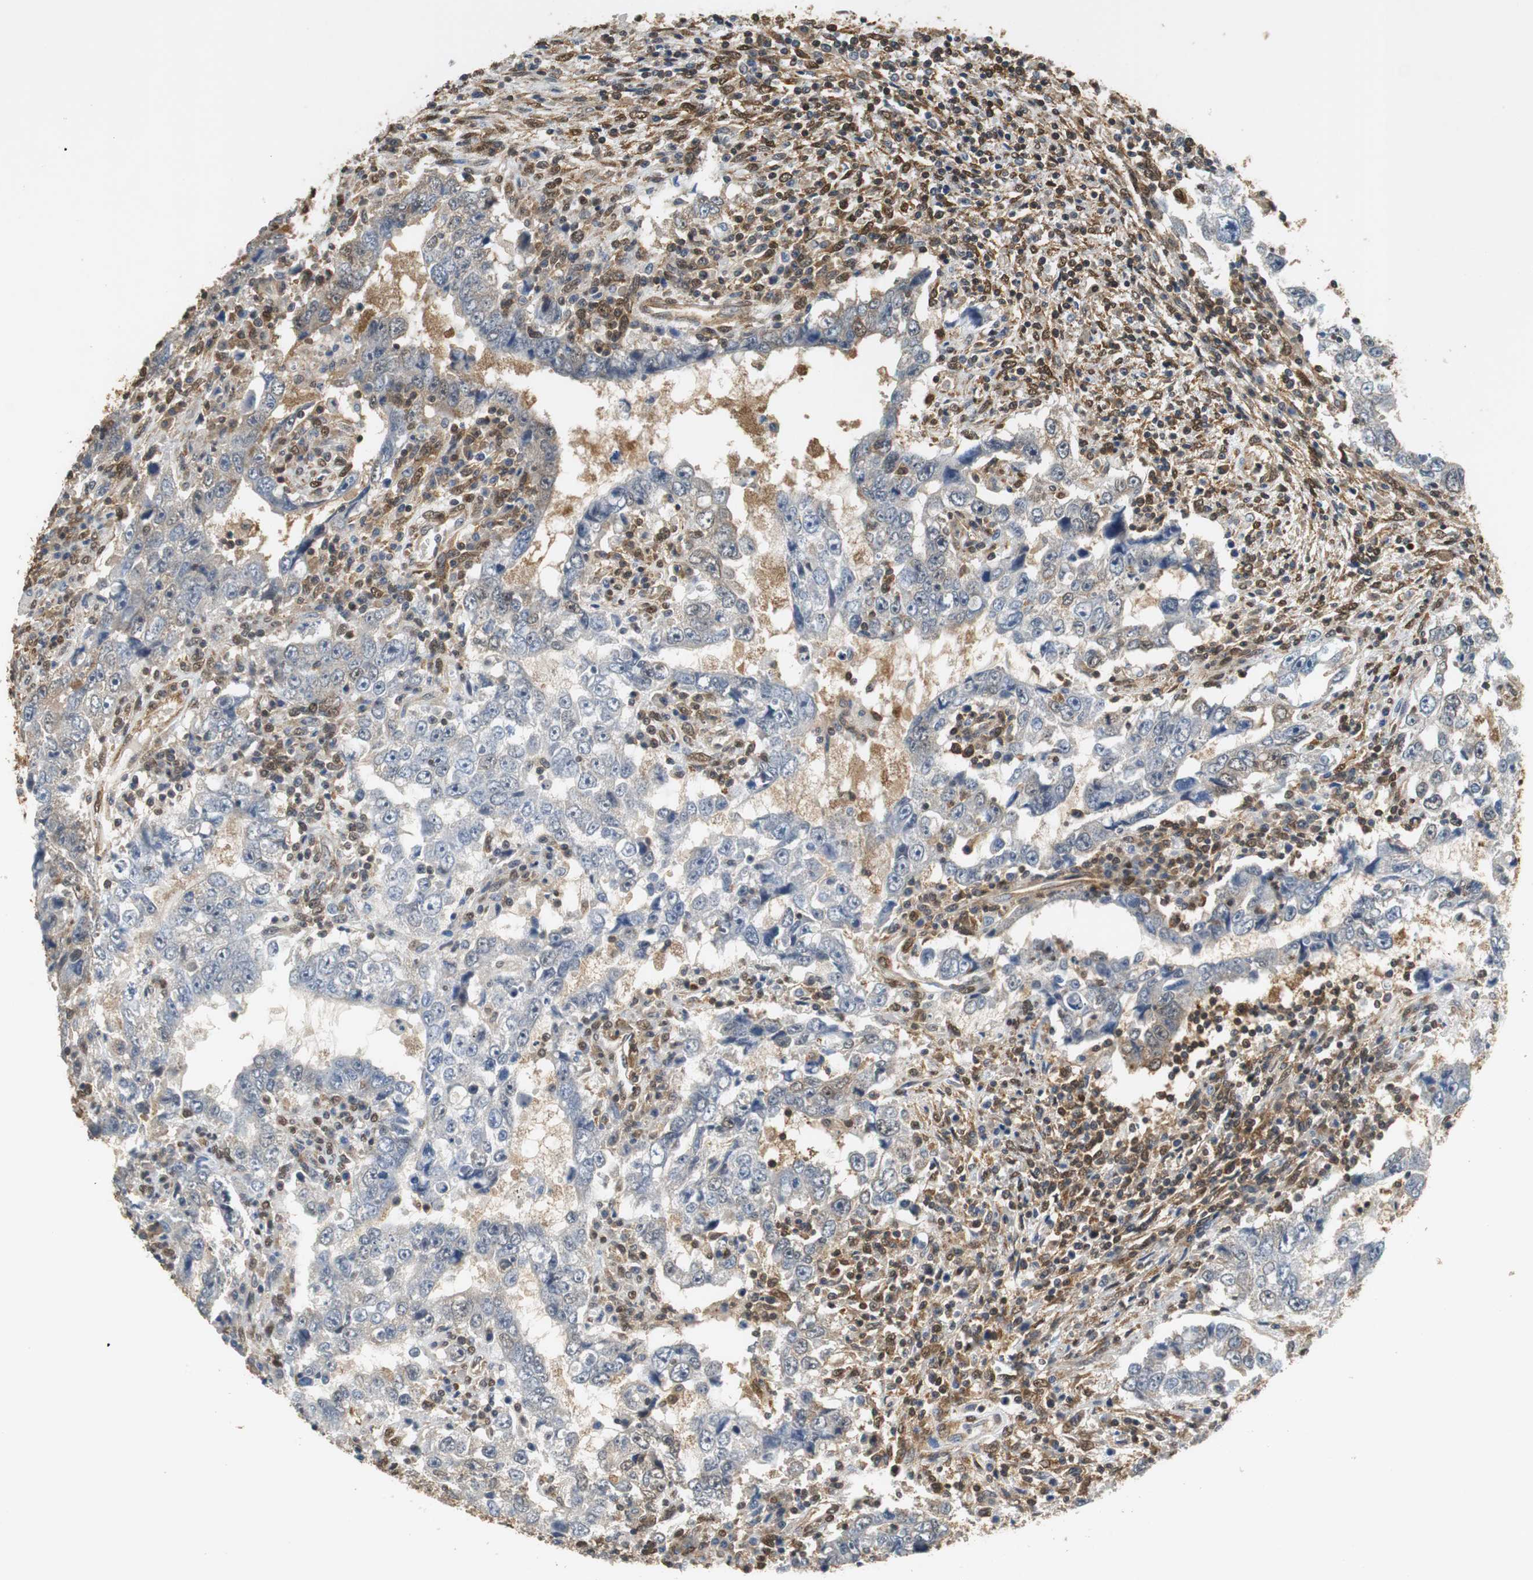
{"staining": {"intensity": "moderate", "quantity": "25%-75%", "location": "cytoplasmic/membranous,nuclear"}, "tissue": "testis cancer", "cell_type": "Tumor cells", "image_type": "cancer", "snomed": [{"axis": "morphology", "description": "Carcinoma, Embryonal, NOS"}, {"axis": "topography", "description": "Testis"}], "caption": "This is an image of immunohistochemistry (IHC) staining of testis cancer (embryonal carcinoma), which shows moderate positivity in the cytoplasmic/membranous and nuclear of tumor cells.", "gene": "UBQLN2", "patient": {"sex": "male", "age": 26}}